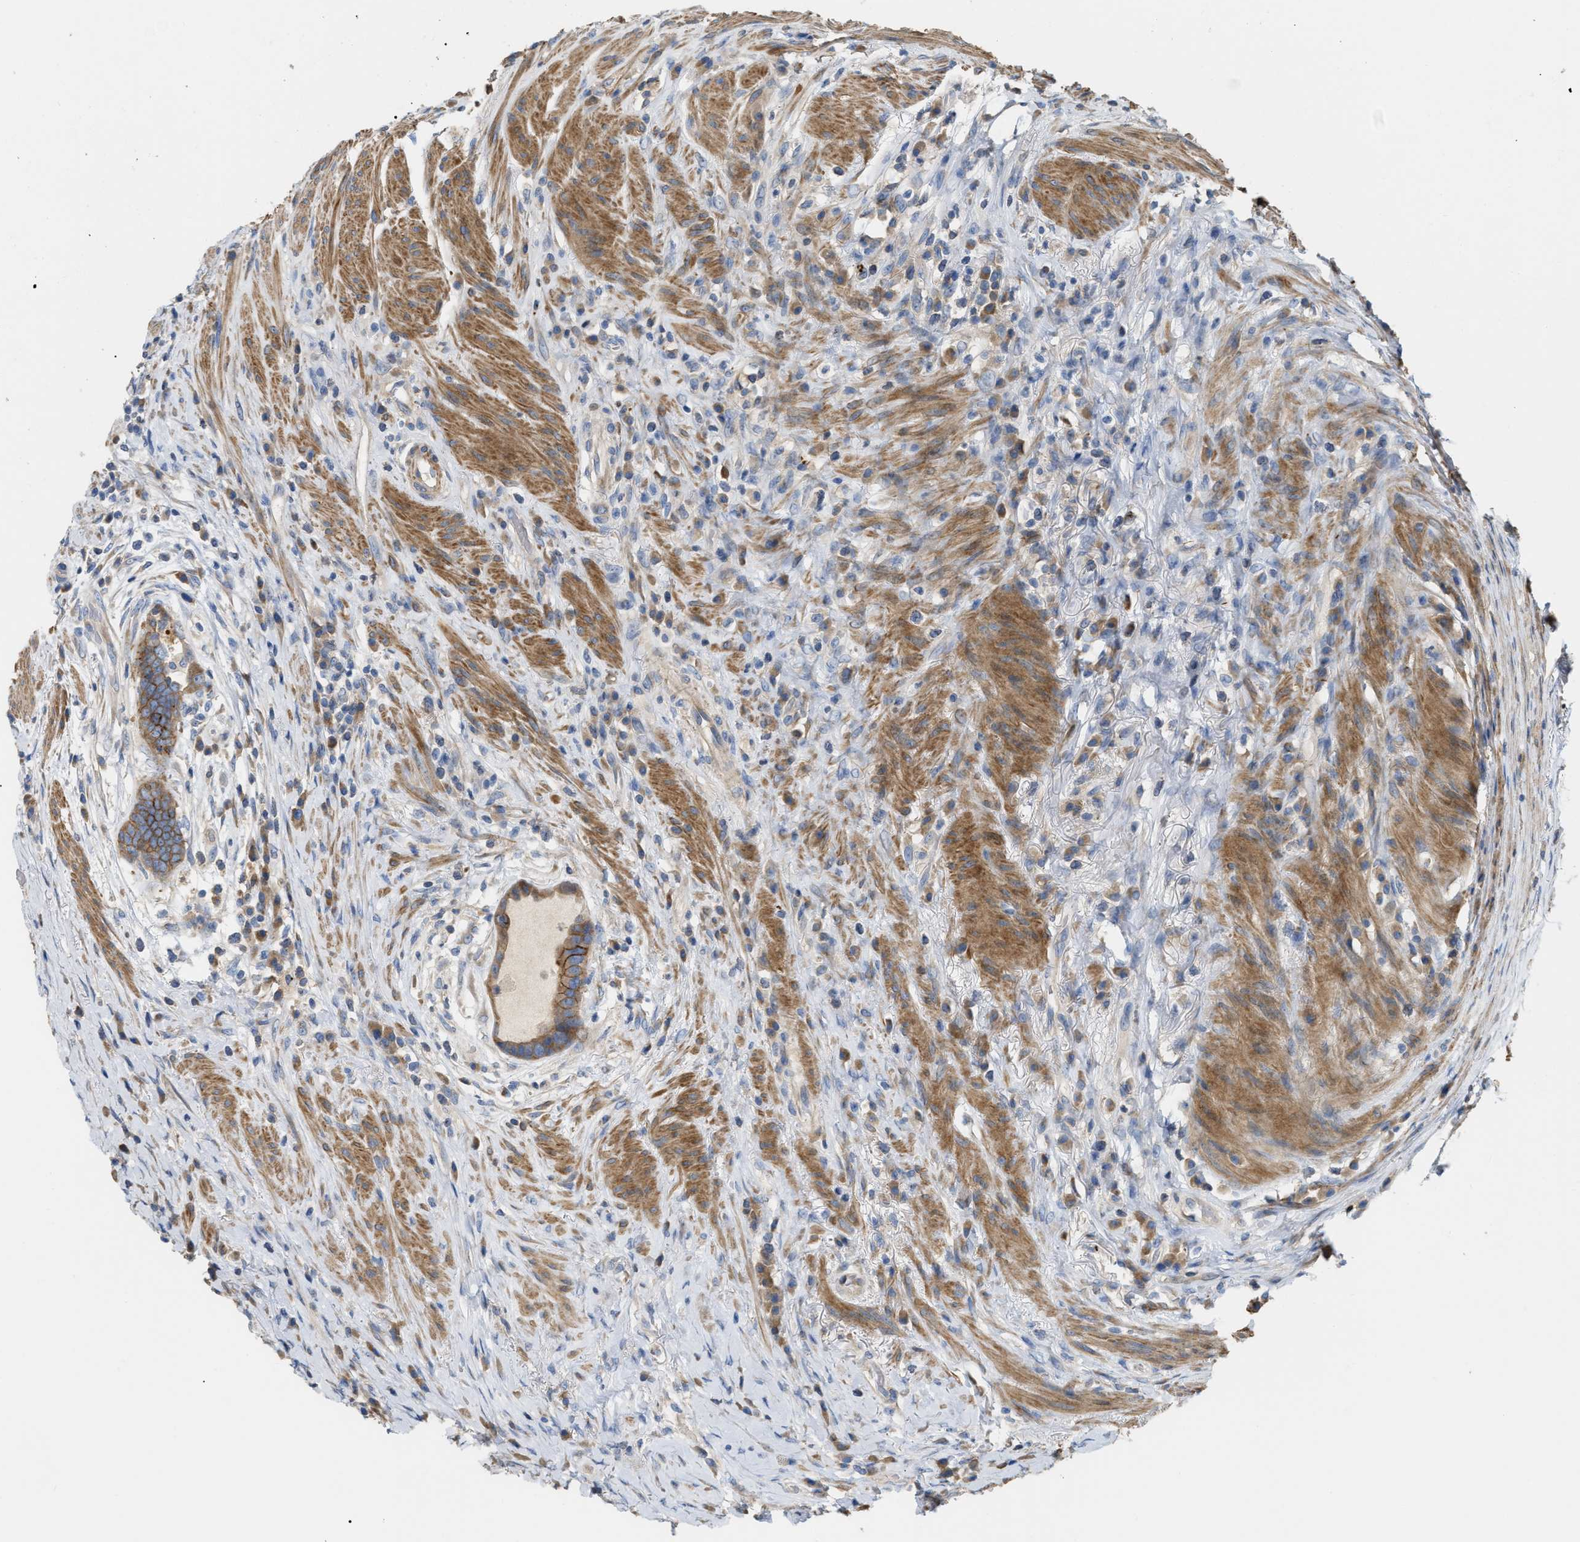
{"staining": {"intensity": "moderate", "quantity": ">75%", "location": "cytoplasmic/membranous"}, "tissue": "colorectal cancer", "cell_type": "Tumor cells", "image_type": "cancer", "snomed": [{"axis": "morphology", "description": "Adenocarcinoma, NOS"}, {"axis": "topography", "description": "Rectum"}], "caption": "Colorectal adenocarcinoma tissue shows moderate cytoplasmic/membranous expression in approximately >75% of tumor cells, visualized by immunohistochemistry. (DAB = brown stain, brightfield microscopy at high magnification).", "gene": "DHX58", "patient": {"sex": "female", "age": 89}}